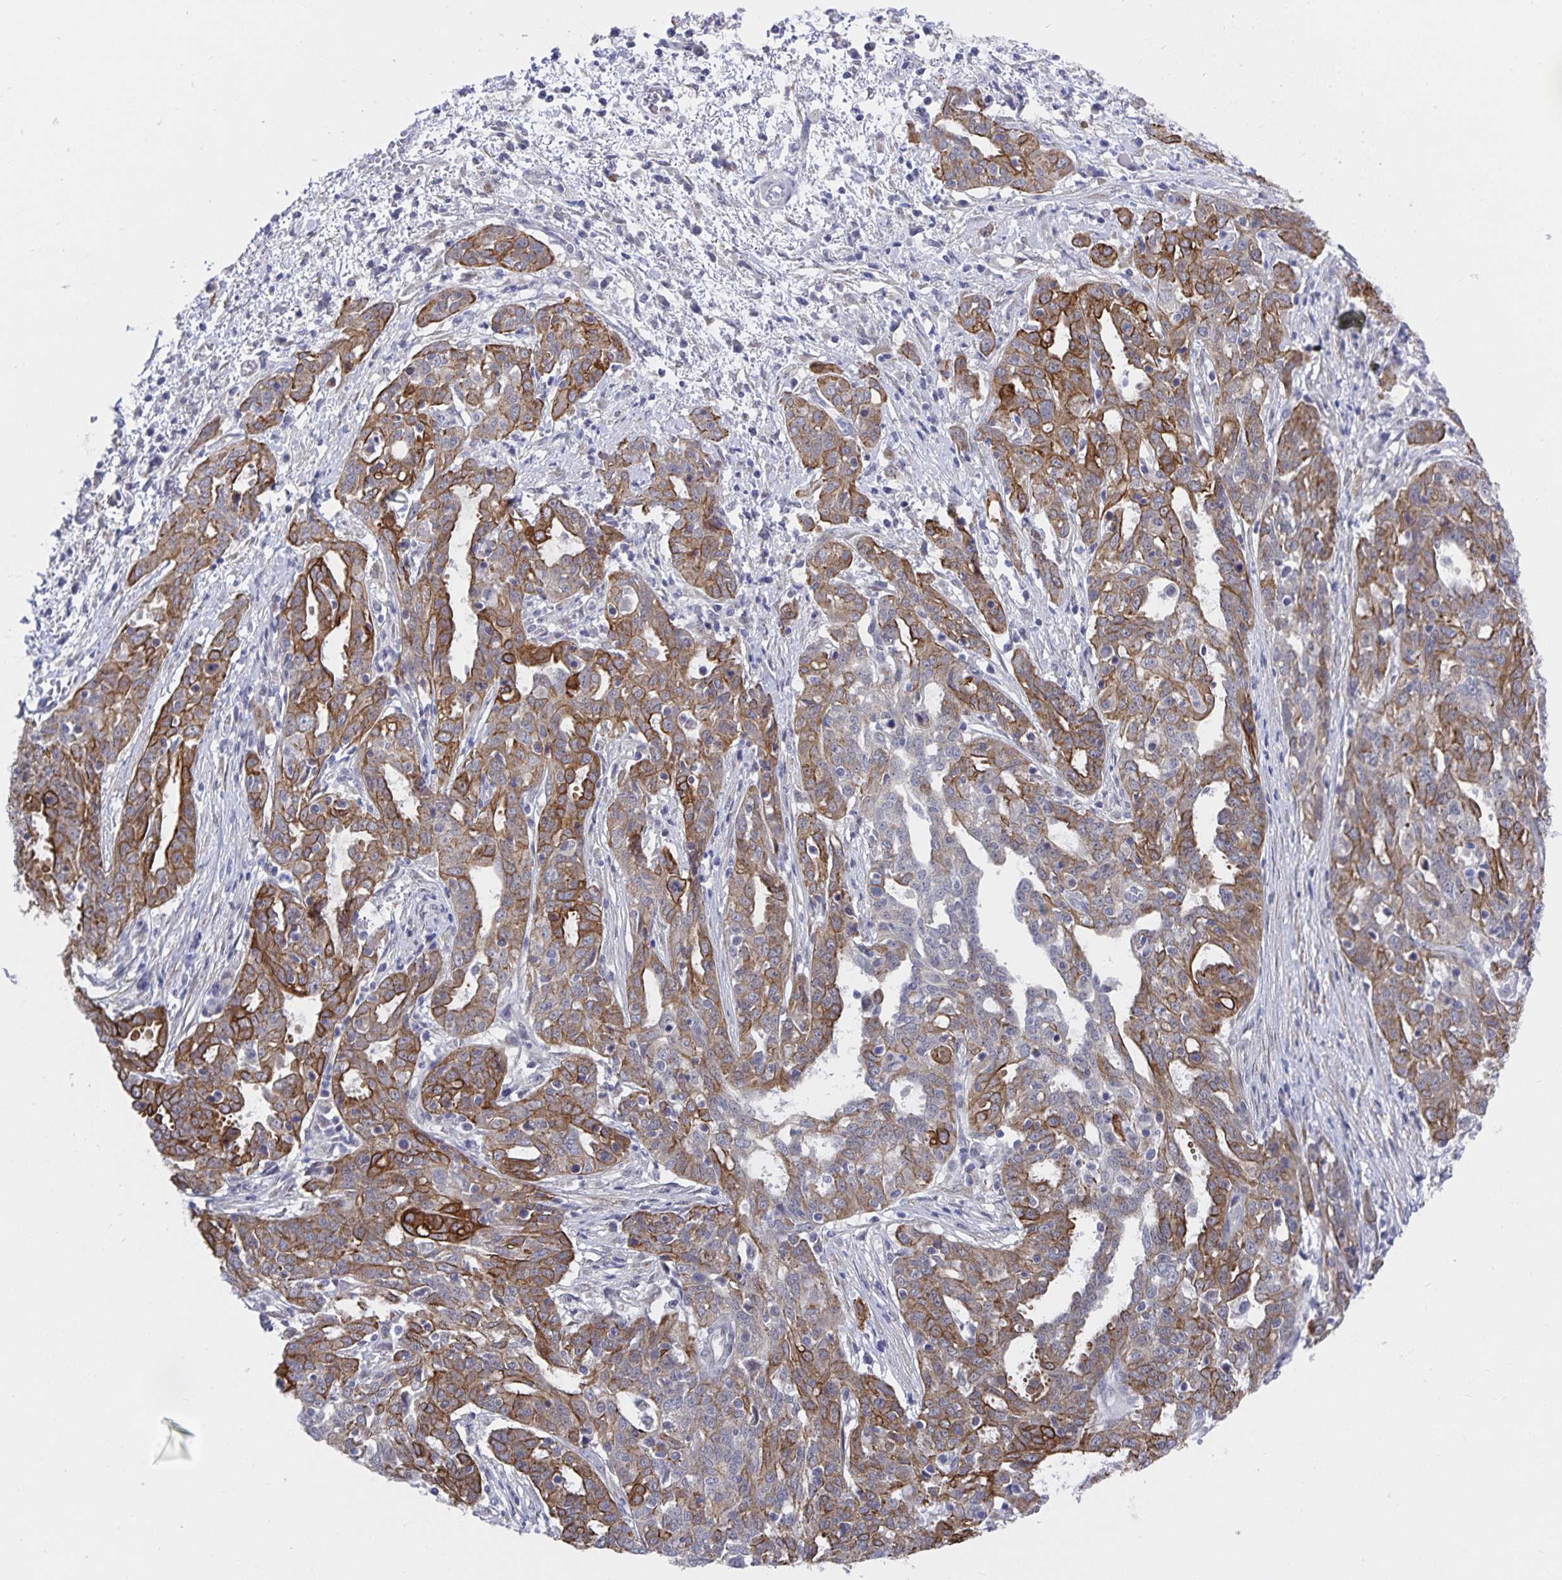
{"staining": {"intensity": "strong", "quantity": "<25%", "location": "cytoplasmic/membranous"}, "tissue": "ovarian cancer", "cell_type": "Tumor cells", "image_type": "cancer", "snomed": [{"axis": "morphology", "description": "Cystadenocarcinoma, serous, NOS"}, {"axis": "topography", "description": "Ovary"}], "caption": "Approximately <25% of tumor cells in ovarian serous cystadenocarcinoma show strong cytoplasmic/membranous protein expression as visualized by brown immunohistochemical staining.", "gene": "ZIK1", "patient": {"sex": "female", "age": 67}}